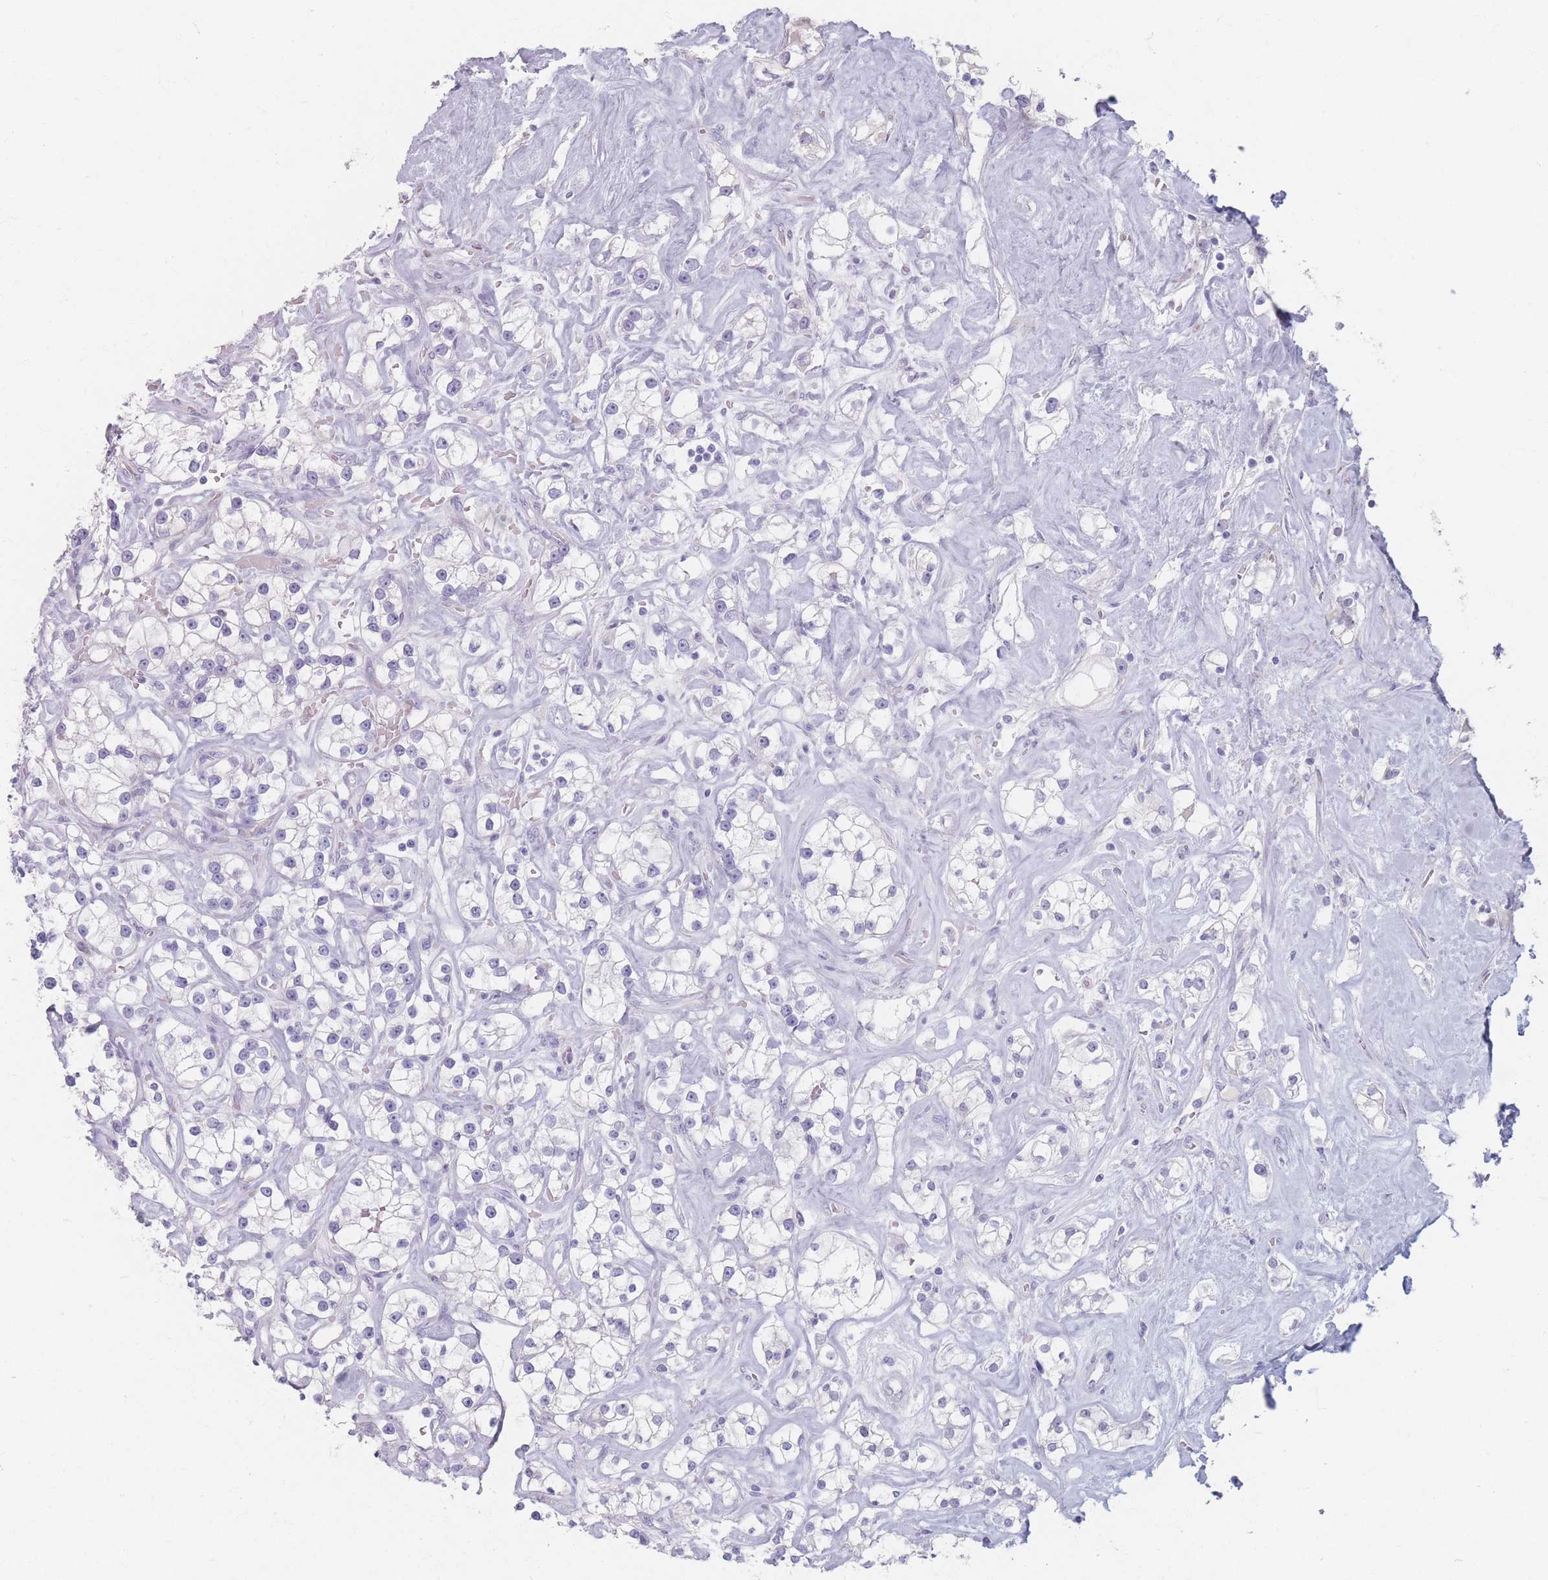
{"staining": {"intensity": "negative", "quantity": "none", "location": "none"}, "tissue": "renal cancer", "cell_type": "Tumor cells", "image_type": "cancer", "snomed": [{"axis": "morphology", "description": "Adenocarcinoma, NOS"}, {"axis": "topography", "description": "Kidney"}], "caption": "DAB (3,3'-diaminobenzidine) immunohistochemical staining of human renal cancer displays no significant positivity in tumor cells. (DAB immunohistochemistry with hematoxylin counter stain).", "gene": "PIGM", "patient": {"sex": "male", "age": 77}}